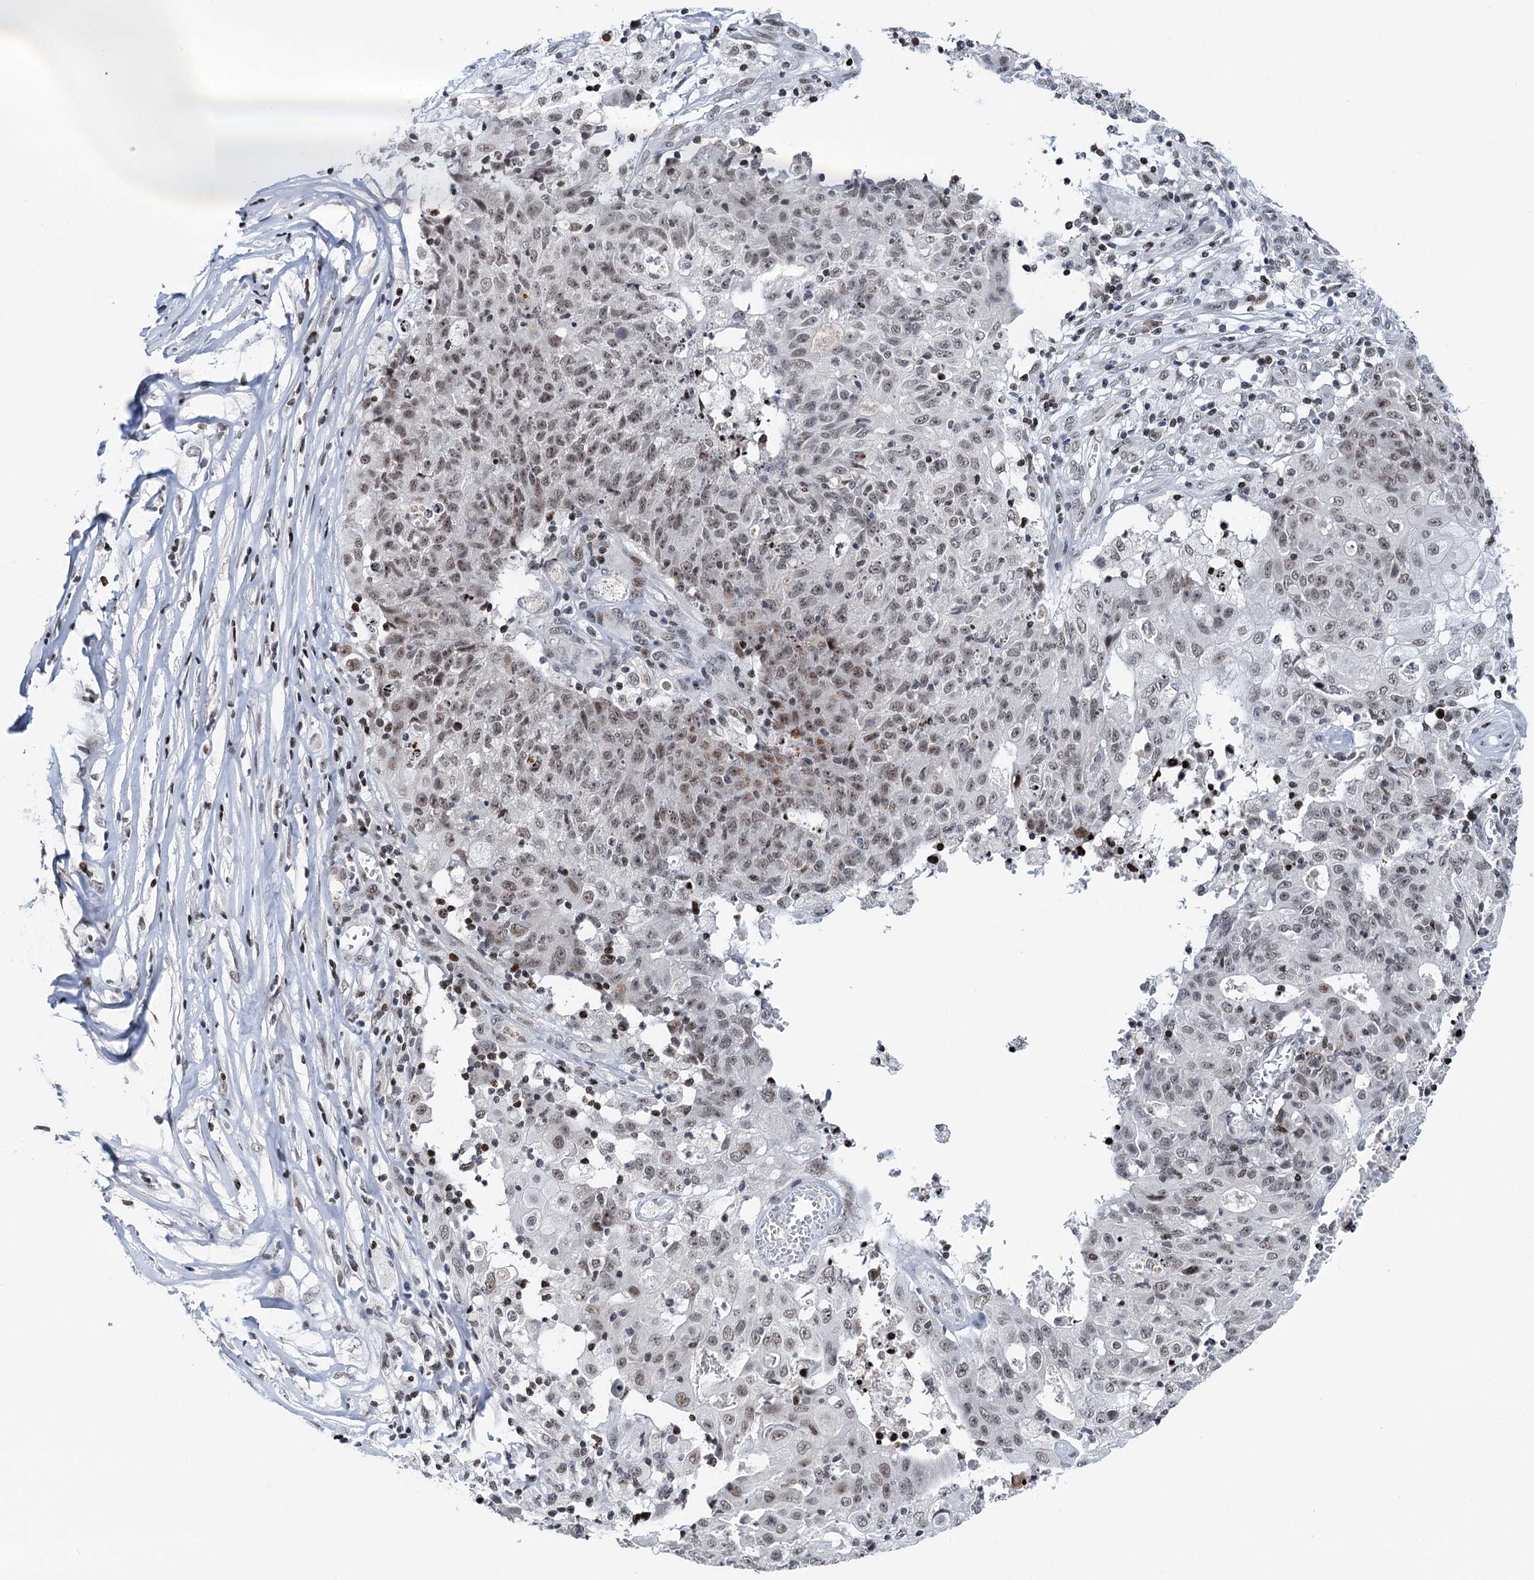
{"staining": {"intensity": "weak", "quantity": "<25%", "location": "nuclear"}, "tissue": "ovarian cancer", "cell_type": "Tumor cells", "image_type": "cancer", "snomed": [{"axis": "morphology", "description": "Carcinoma, endometroid"}, {"axis": "topography", "description": "Ovary"}], "caption": "Tumor cells are negative for brown protein staining in ovarian endometroid carcinoma.", "gene": "ZCCHC10", "patient": {"sex": "female", "age": 42}}